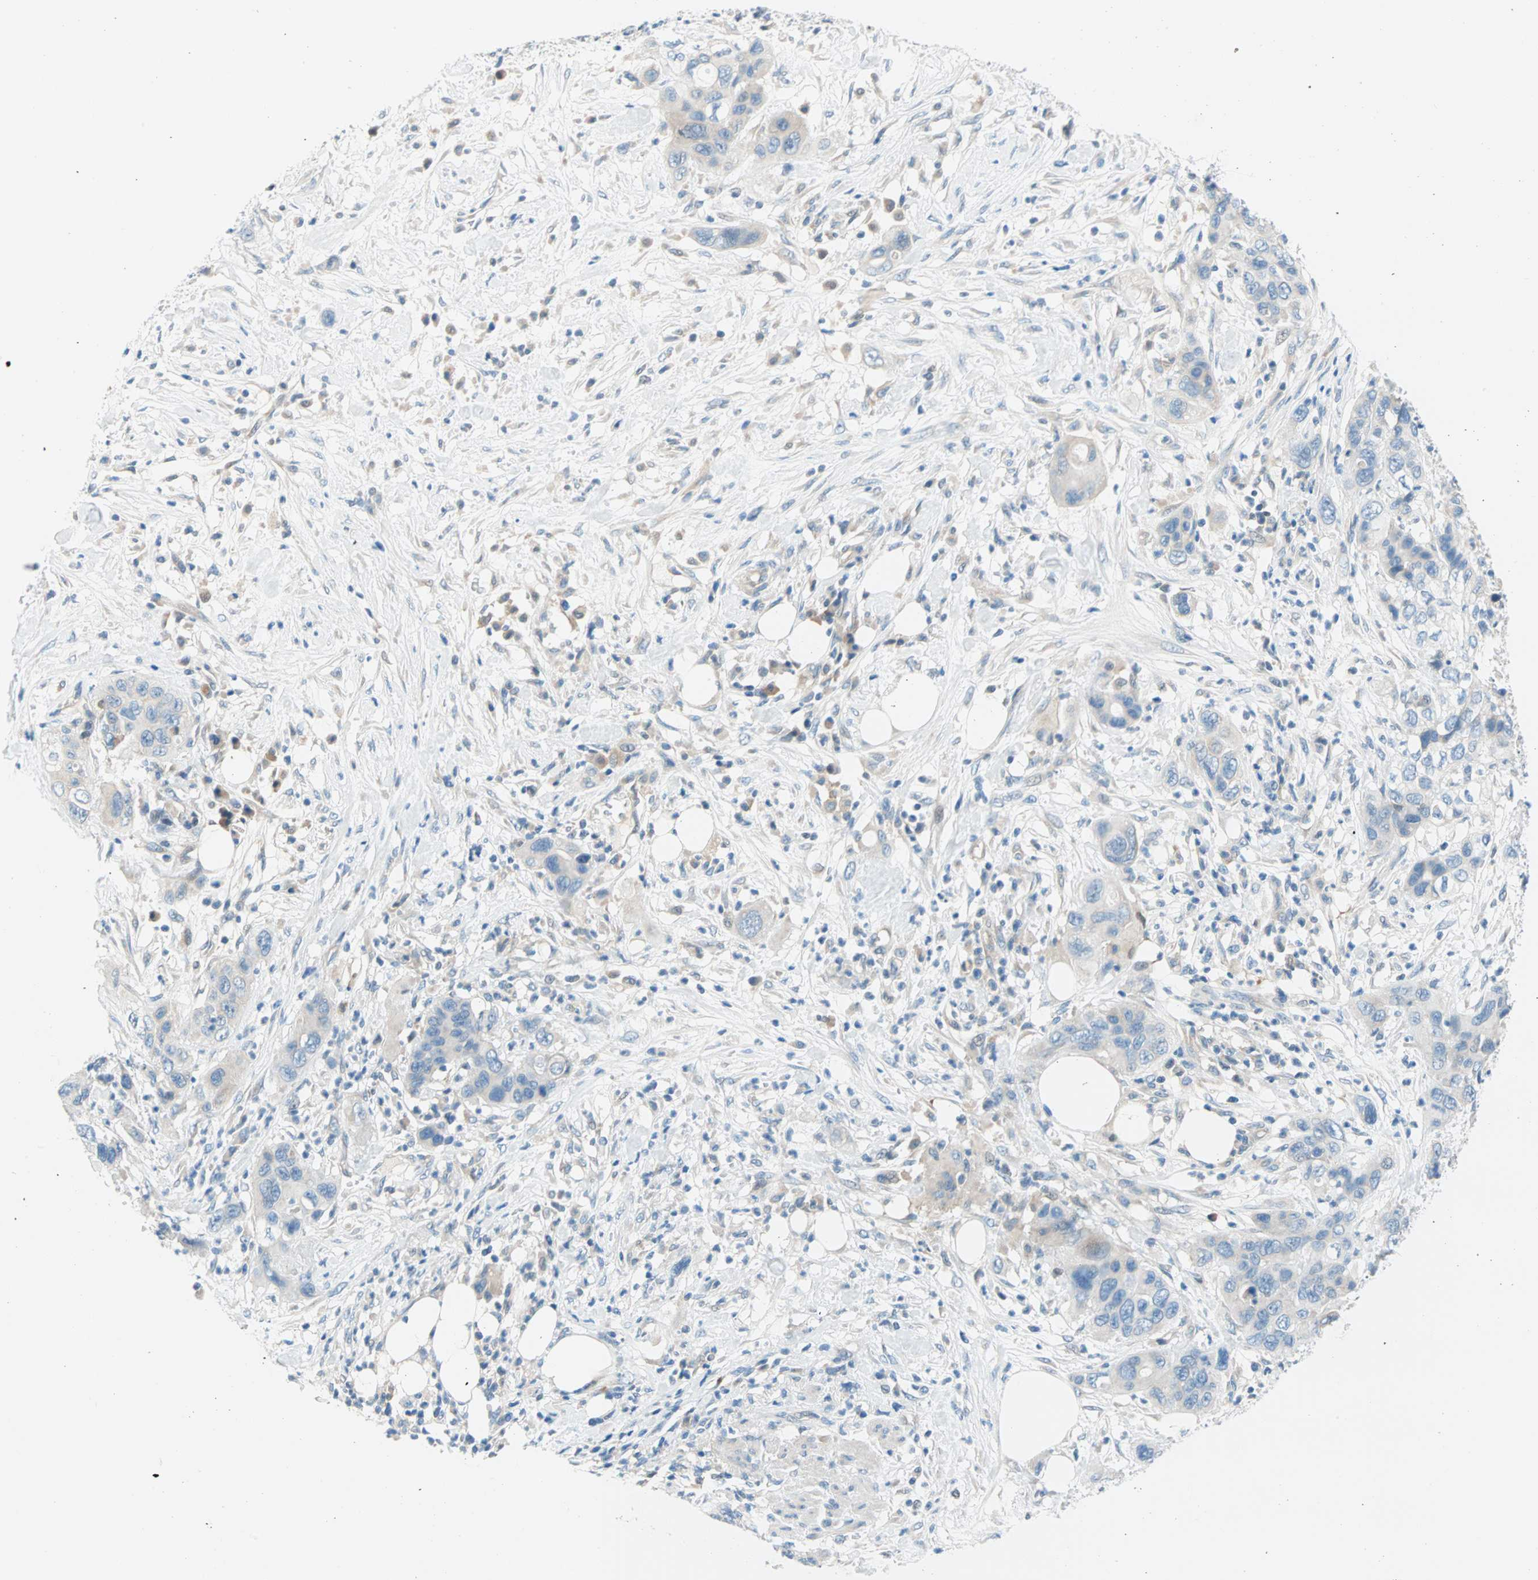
{"staining": {"intensity": "negative", "quantity": "none", "location": "none"}, "tissue": "pancreatic cancer", "cell_type": "Tumor cells", "image_type": "cancer", "snomed": [{"axis": "morphology", "description": "Adenocarcinoma, NOS"}, {"axis": "topography", "description": "Pancreas"}], "caption": "Immunohistochemistry (IHC) of human pancreatic cancer demonstrates no expression in tumor cells.", "gene": "TMEM163", "patient": {"sex": "female", "age": 71}}